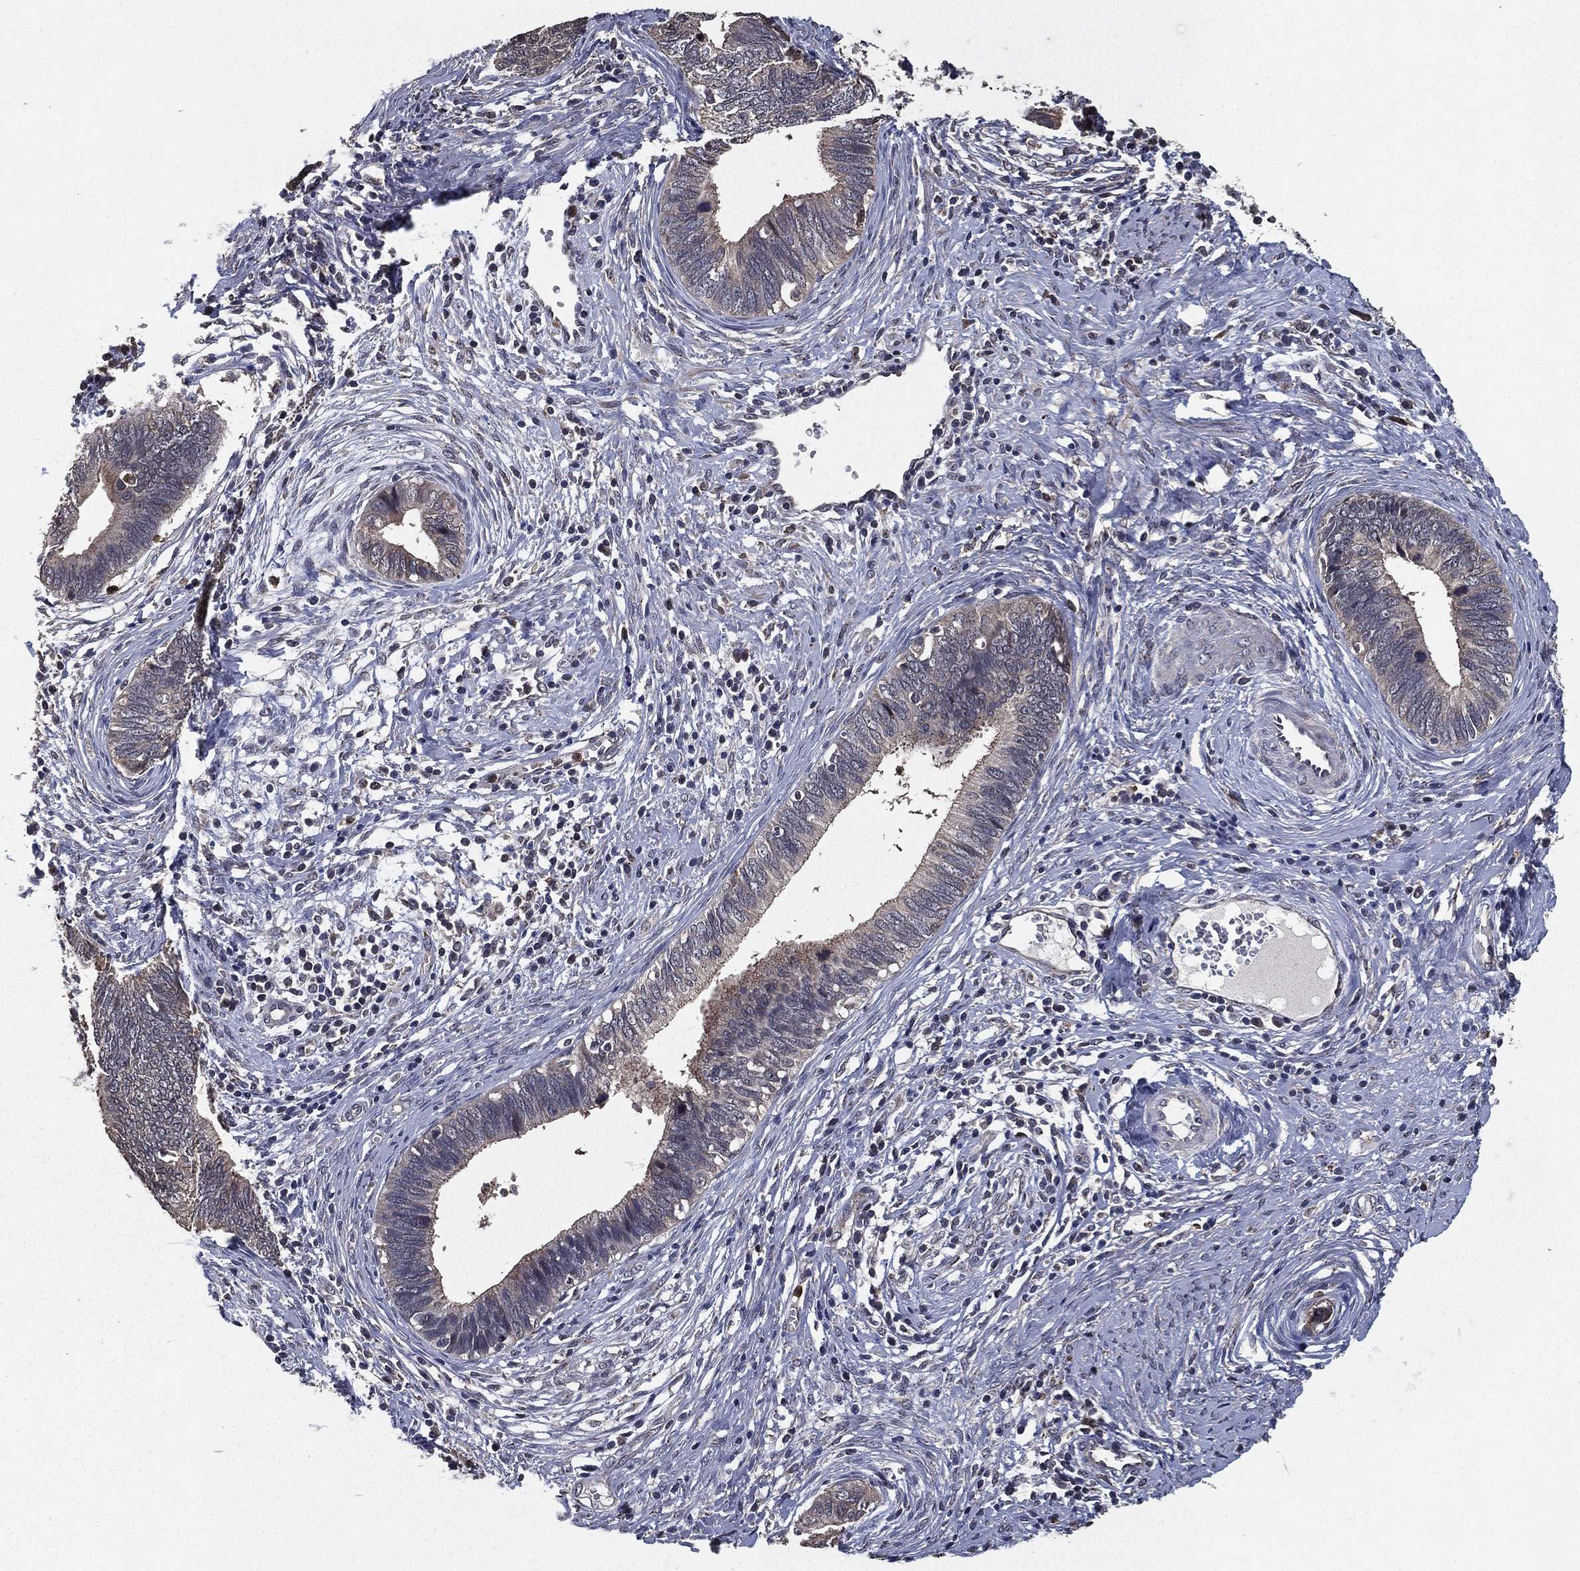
{"staining": {"intensity": "weak", "quantity": "<25%", "location": "cytoplasmic/membranous"}, "tissue": "cervical cancer", "cell_type": "Tumor cells", "image_type": "cancer", "snomed": [{"axis": "morphology", "description": "Adenocarcinoma, NOS"}, {"axis": "topography", "description": "Cervix"}], "caption": "A histopathology image of human cervical adenocarcinoma is negative for staining in tumor cells. (DAB (3,3'-diaminobenzidine) immunohistochemistry, high magnification).", "gene": "PCNT", "patient": {"sex": "female", "age": 42}}